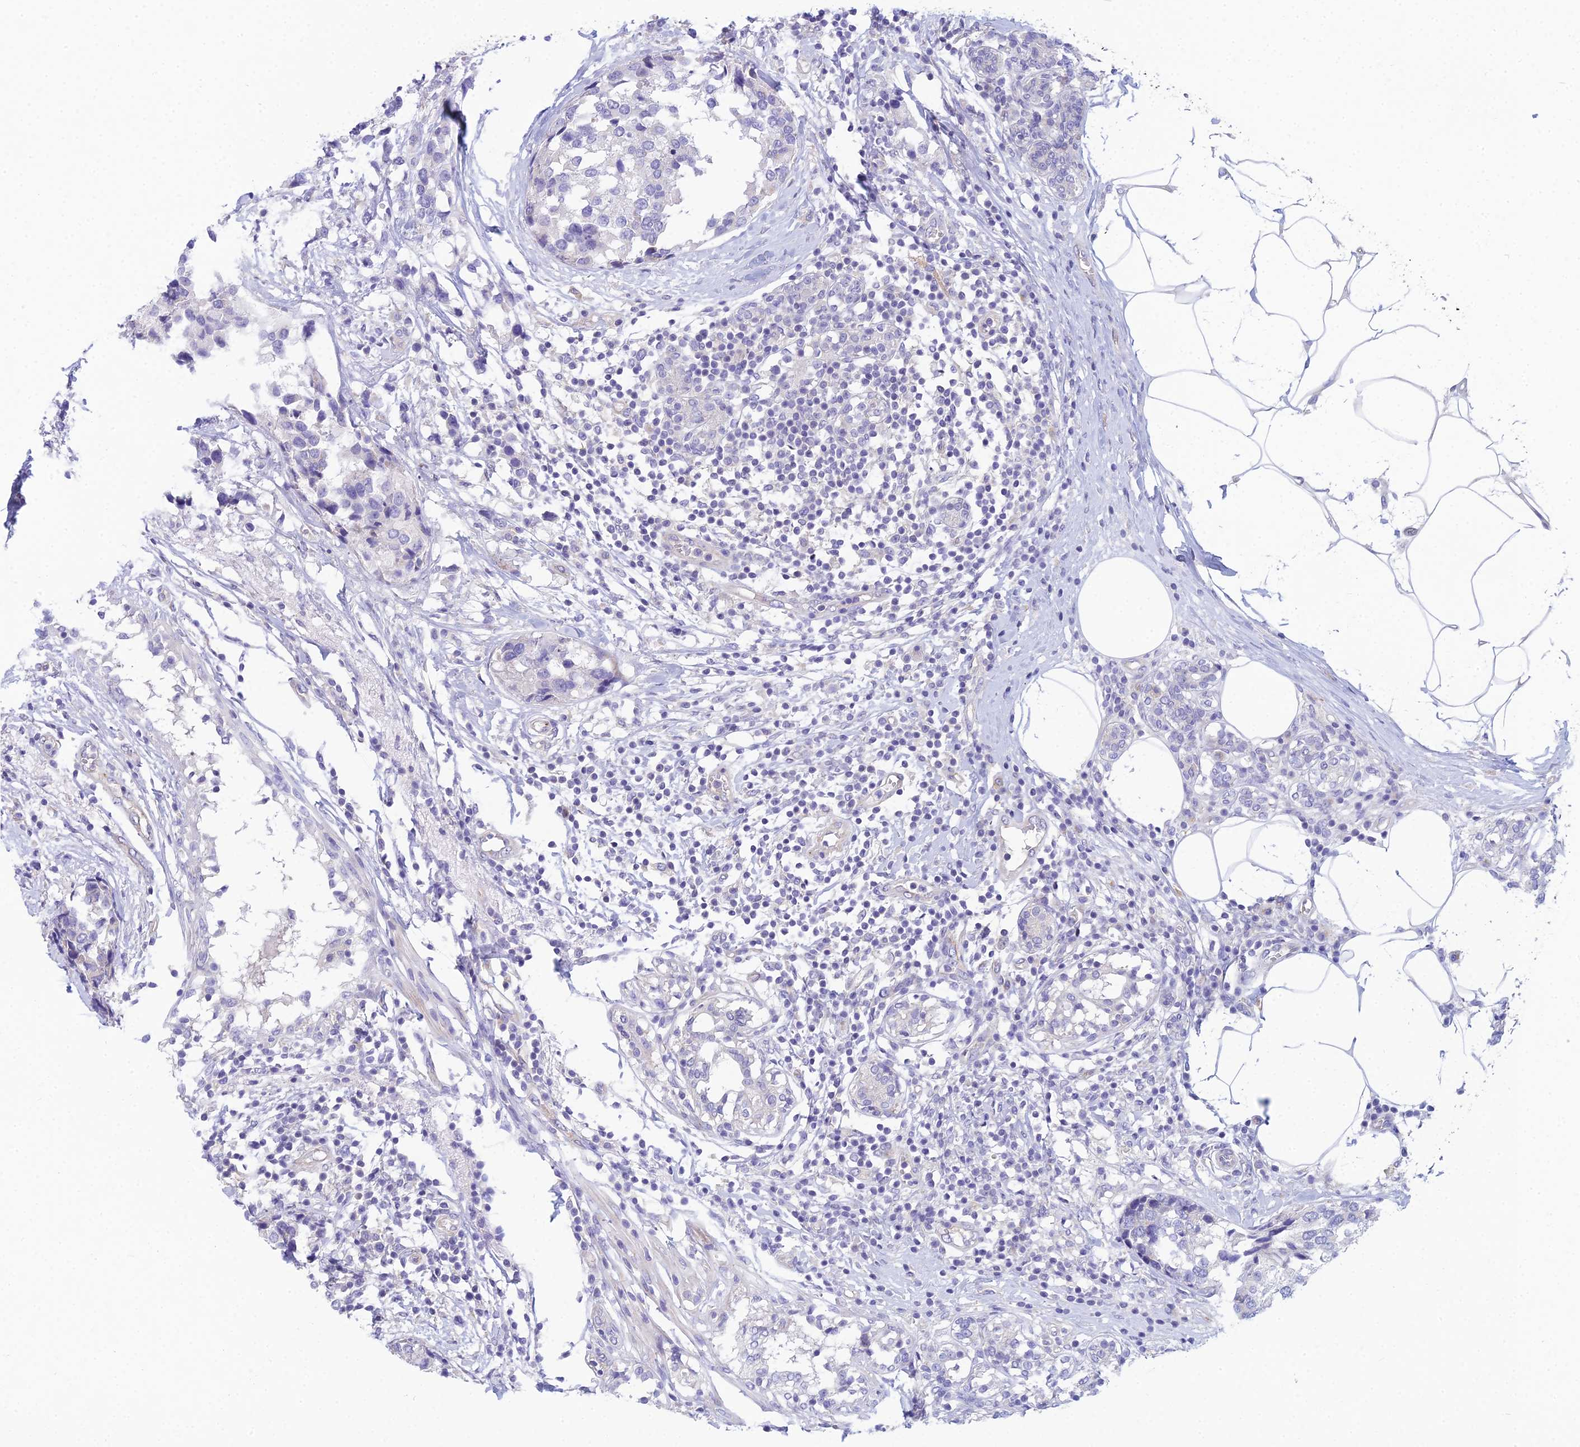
{"staining": {"intensity": "negative", "quantity": "none", "location": "none"}, "tissue": "breast cancer", "cell_type": "Tumor cells", "image_type": "cancer", "snomed": [{"axis": "morphology", "description": "Lobular carcinoma"}, {"axis": "topography", "description": "Breast"}], "caption": "There is no significant expression in tumor cells of breast cancer.", "gene": "ZNF564", "patient": {"sex": "female", "age": 59}}